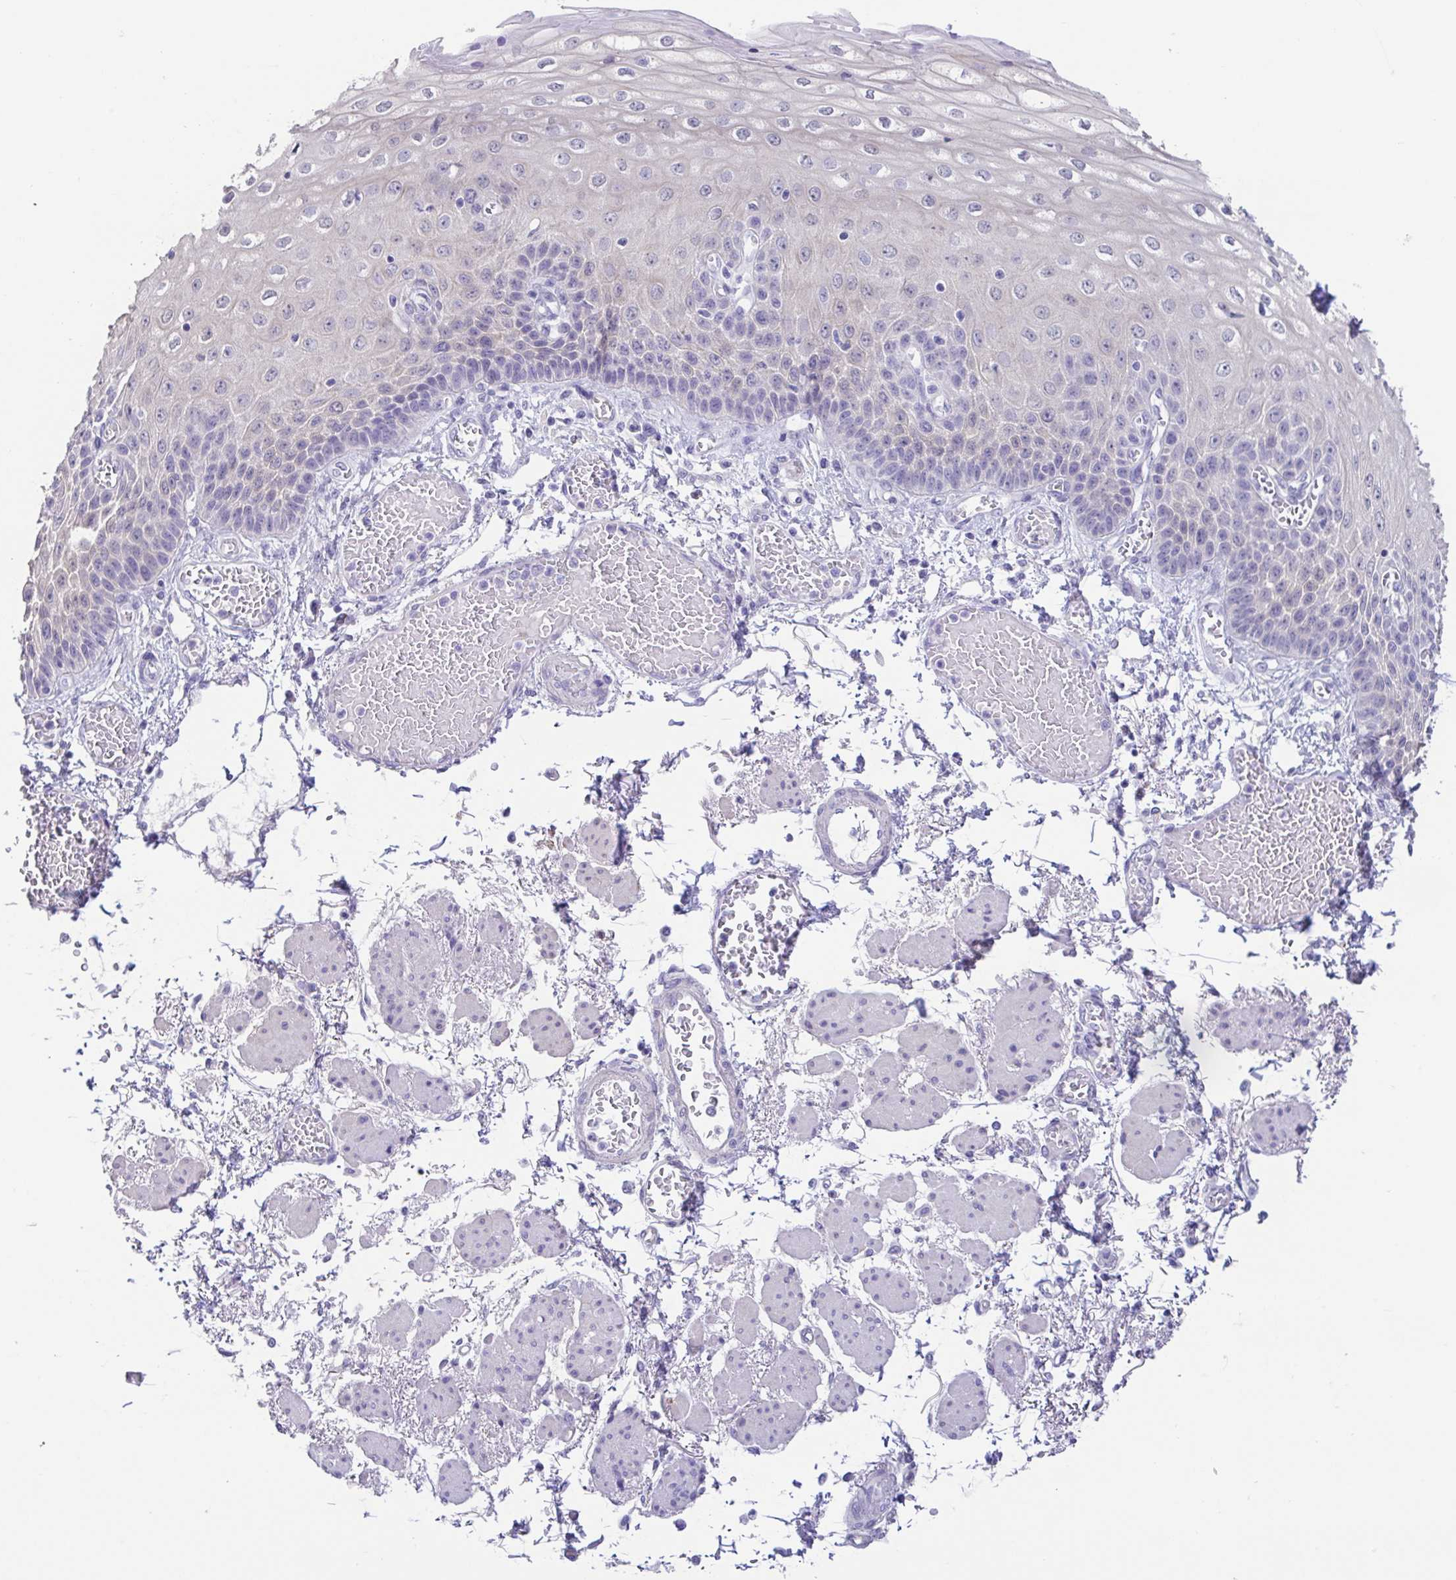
{"staining": {"intensity": "weak", "quantity": "<25%", "location": "cytoplasmic/membranous"}, "tissue": "esophagus", "cell_type": "Squamous epithelial cells", "image_type": "normal", "snomed": [{"axis": "morphology", "description": "Normal tissue, NOS"}, {"axis": "morphology", "description": "Adenocarcinoma, NOS"}, {"axis": "topography", "description": "Esophagus"}], "caption": "Protein analysis of unremarkable esophagus displays no significant positivity in squamous epithelial cells.", "gene": "FABP3", "patient": {"sex": "male", "age": 81}}